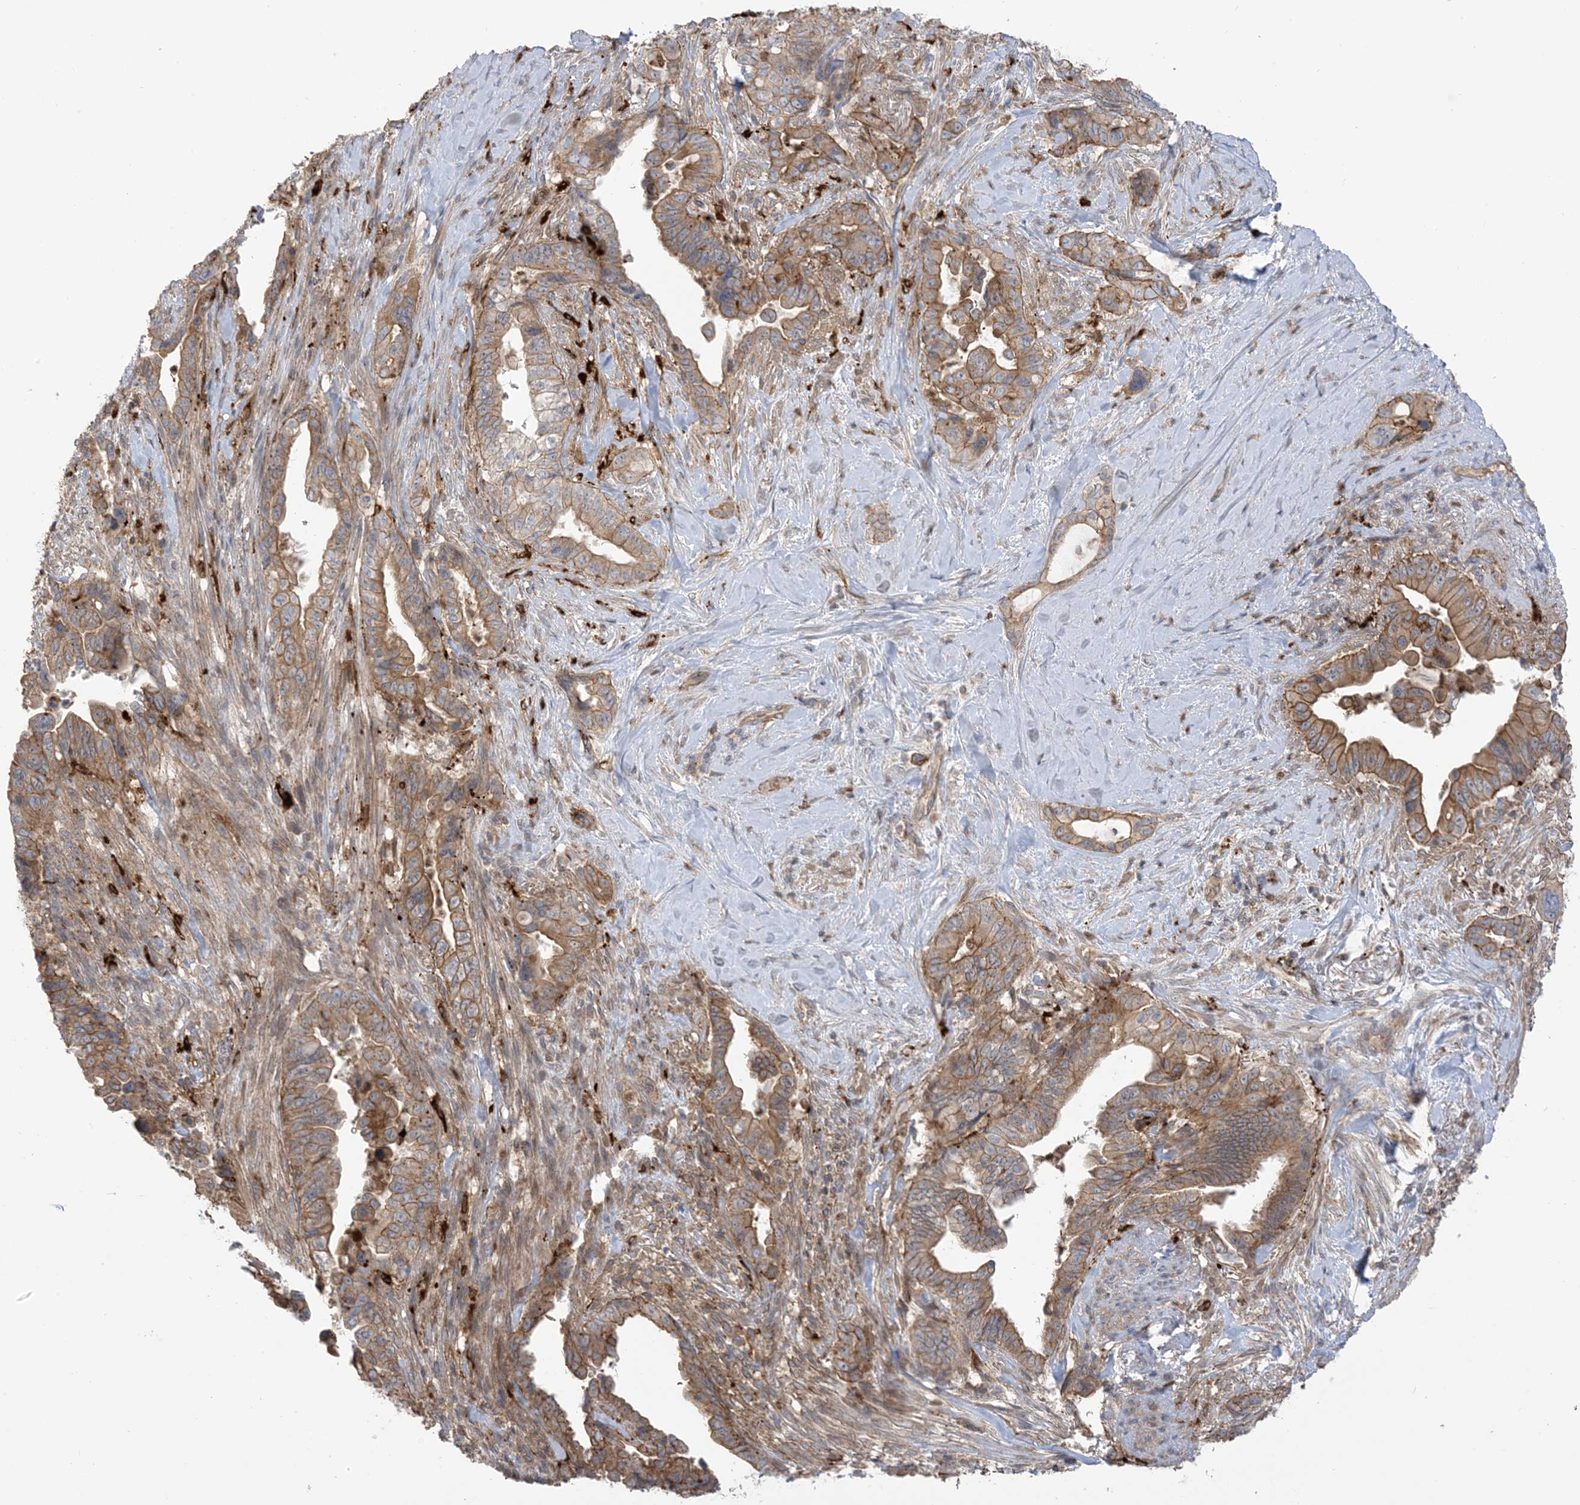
{"staining": {"intensity": "moderate", "quantity": ">75%", "location": "cytoplasmic/membranous"}, "tissue": "pancreatic cancer", "cell_type": "Tumor cells", "image_type": "cancer", "snomed": [{"axis": "morphology", "description": "Adenocarcinoma, NOS"}, {"axis": "topography", "description": "Pancreas"}], "caption": "Moderate cytoplasmic/membranous protein staining is seen in approximately >75% of tumor cells in pancreatic adenocarcinoma. (Stains: DAB (3,3'-diaminobenzidine) in brown, nuclei in blue, Microscopy: brightfield microscopy at high magnification).", "gene": "ICMT", "patient": {"sex": "male", "age": 70}}